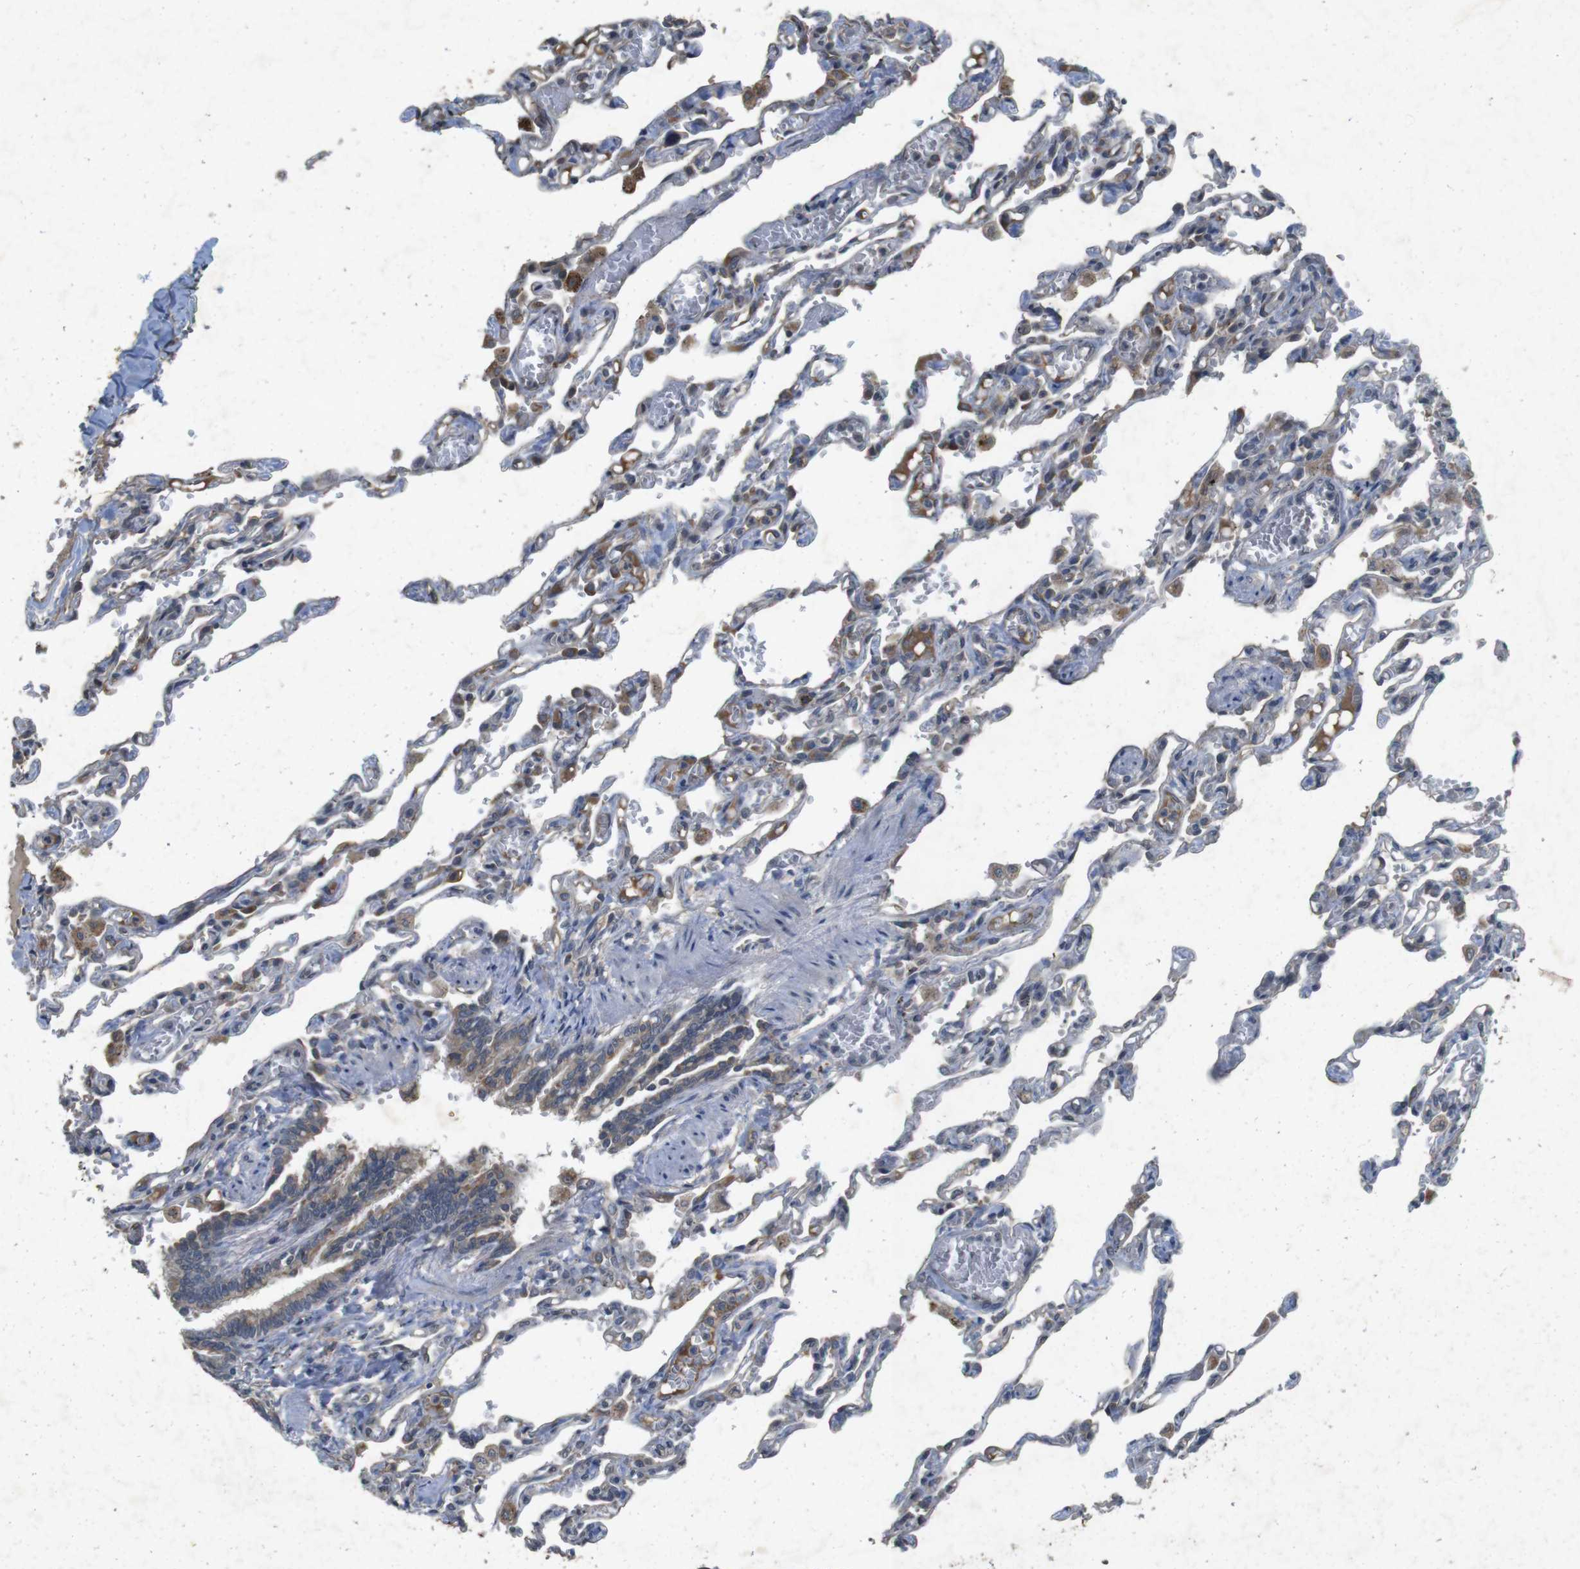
{"staining": {"intensity": "moderate", "quantity": "<25%", "location": "cytoplasmic/membranous"}, "tissue": "lung", "cell_type": "Alveolar cells", "image_type": "normal", "snomed": [{"axis": "morphology", "description": "Normal tissue, NOS"}, {"axis": "topography", "description": "Lung"}], "caption": "Alveolar cells show moderate cytoplasmic/membranous positivity in about <25% of cells in normal lung.", "gene": "FLCN", "patient": {"sex": "male", "age": 21}}